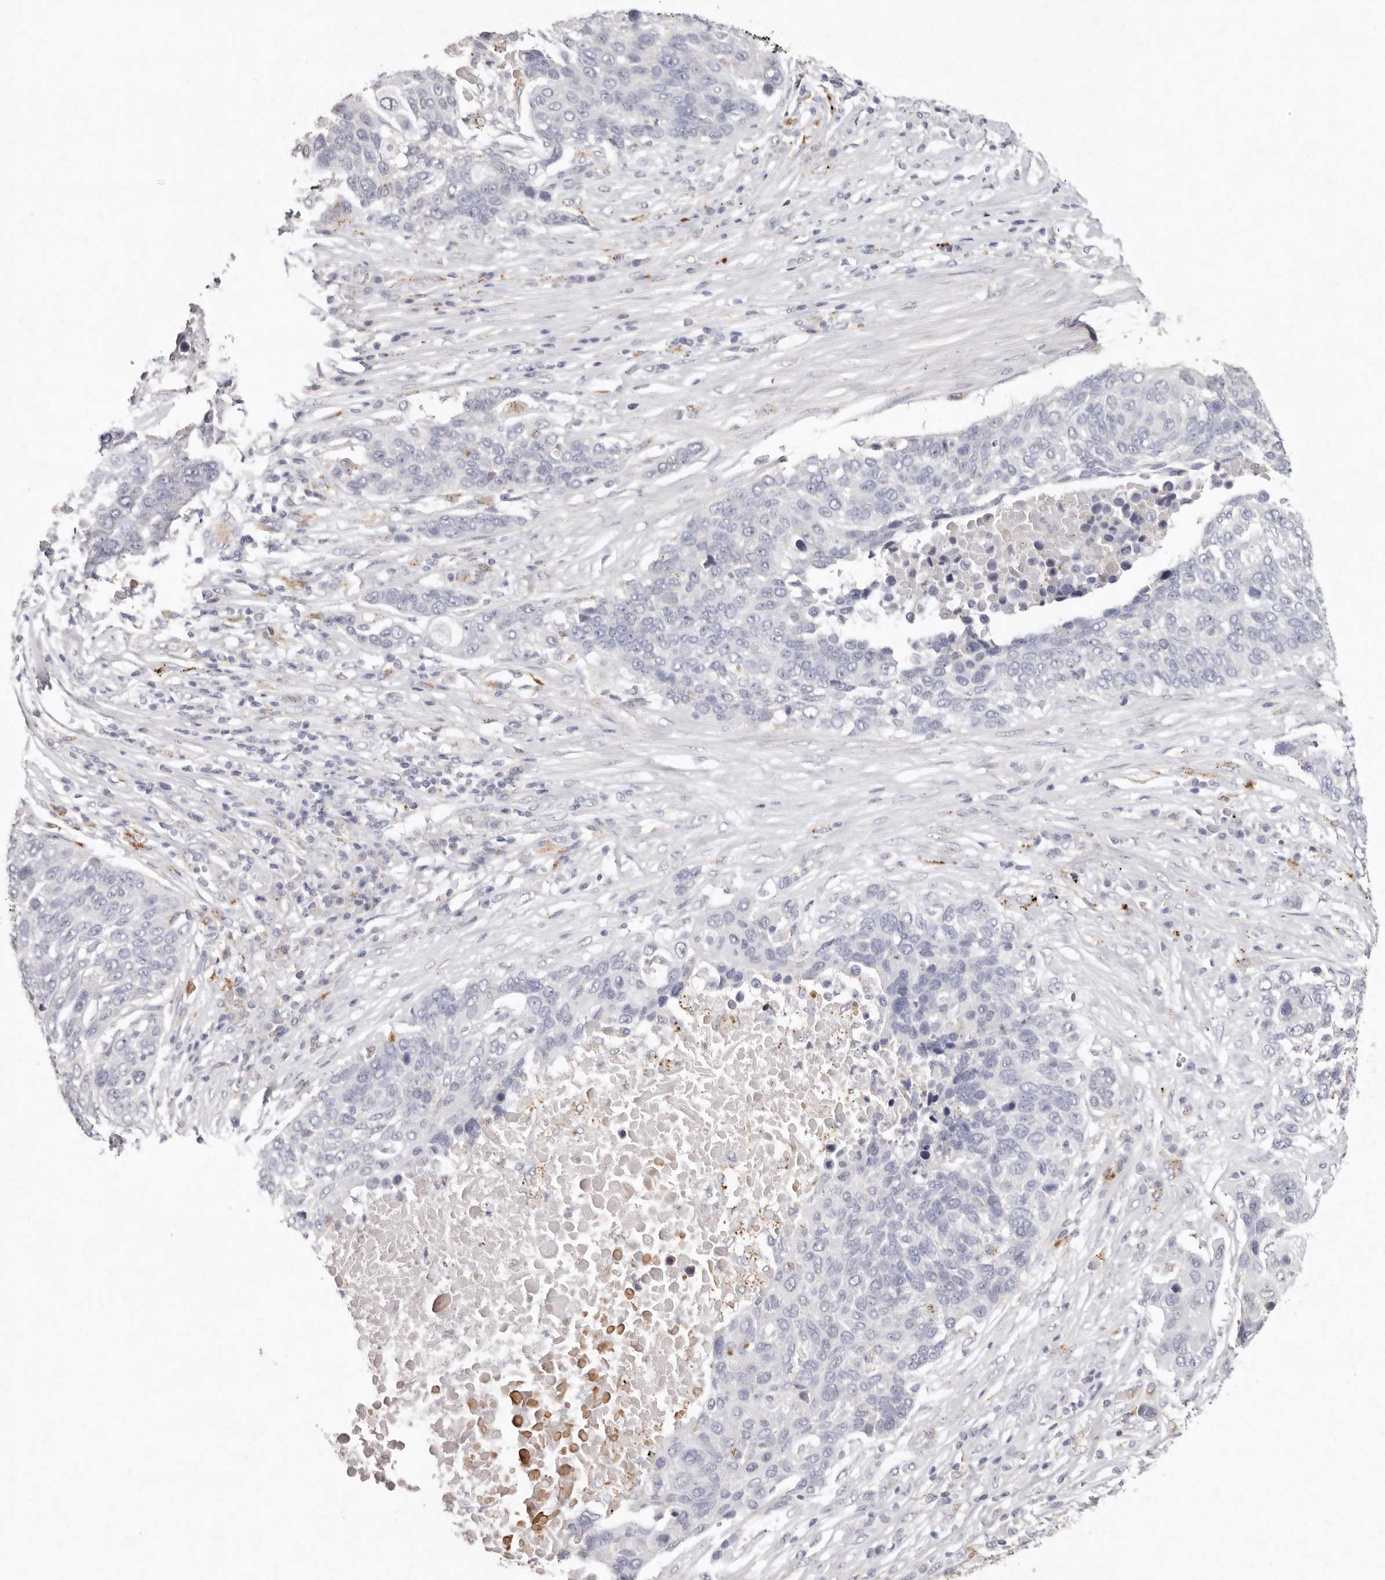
{"staining": {"intensity": "negative", "quantity": "none", "location": "none"}, "tissue": "lung cancer", "cell_type": "Tumor cells", "image_type": "cancer", "snomed": [{"axis": "morphology", "description": "Squamous cell carcinoma, NOS"}, {"axis": "topography", "description": "Lung"}], "caption": "The histopathology image exhibits no significant positivity in tumor cells of lung cancer (squamous cell carcinoma).", "gene": "FAM185A", "patient": {"sex": "male", "age": 66}}